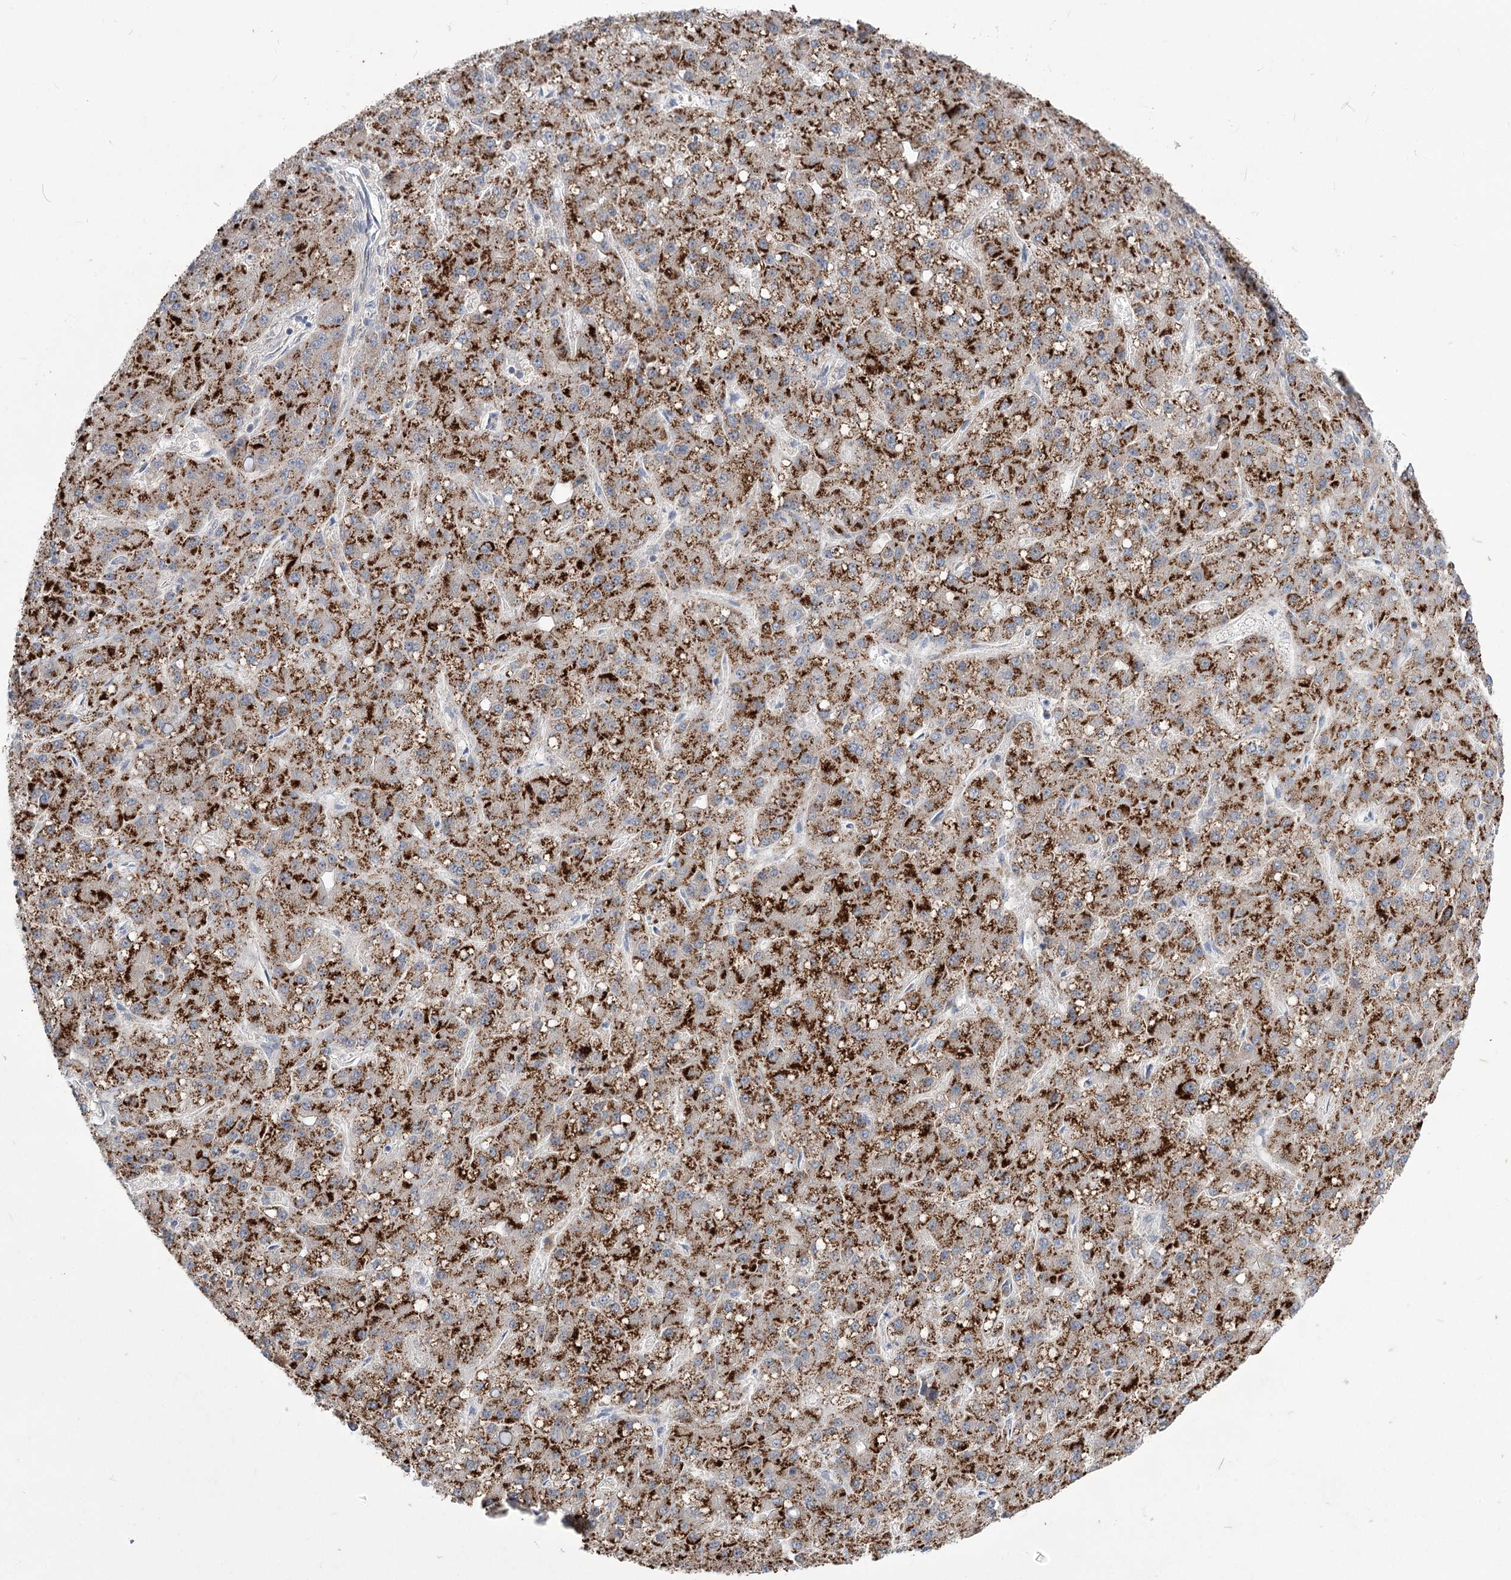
{"staining": {"intensity": "strong", "quantity": ">75%", "location": "cytoplasmic/membranous"}, "tissue": "liver cancer", "cell_type": "Tumor cells", "image_type": "cancer", "snomed": [{"axis": "morphology", "description": "Carcinoma, Hepatocellular, NOS"}, {"axis": "topography", "description": "Liver"}], "caption": "Liver cancer stained with a protein marker shows strong staining in tumor cells.", "gene": "BEND7", "patient": {"sex": "male", "age": 67}}